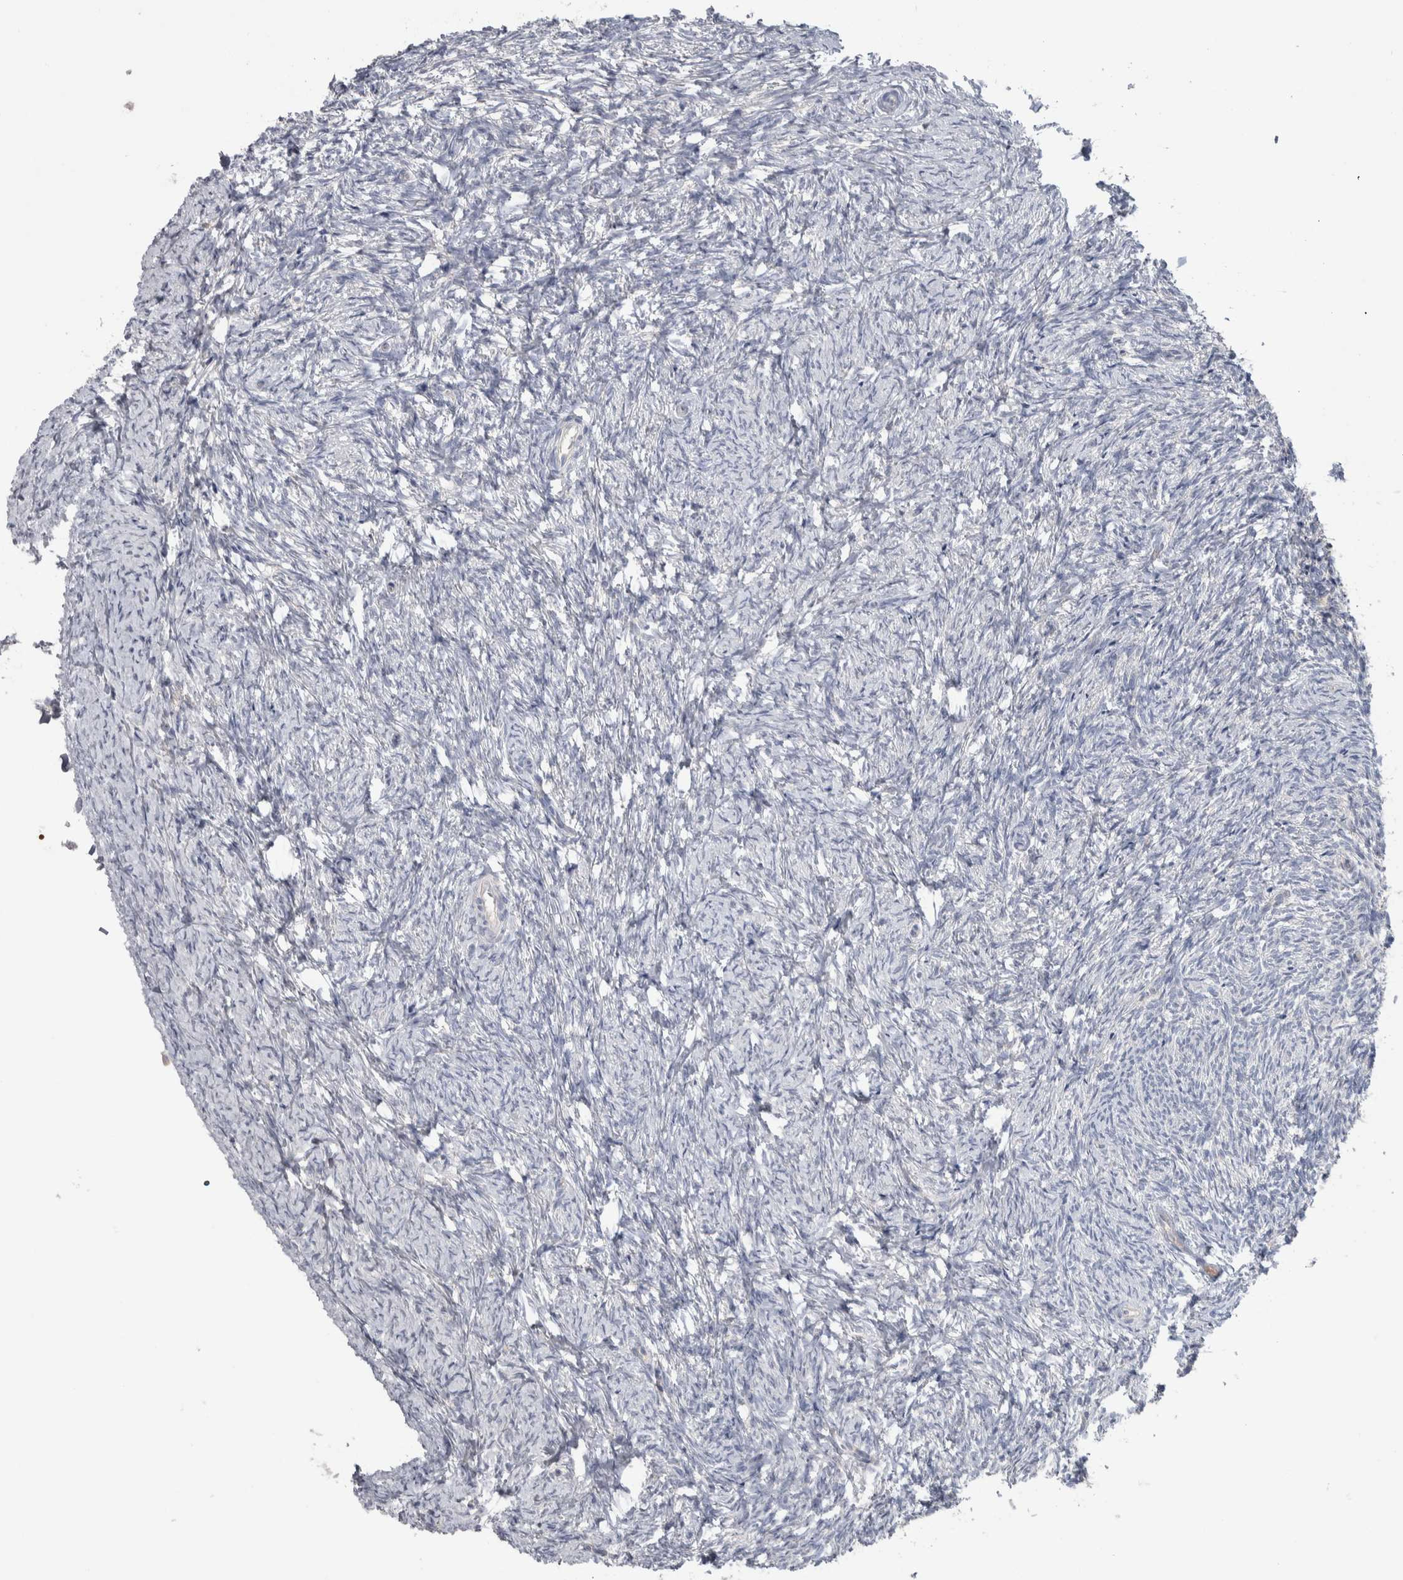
{"staining": {"intensity": "negative", "quantity": "none", "location": "none"}, "tissue": "ovary", "cell_type": "Follicle cells", "image_type": "normal", "snomed": [{"axis": "morphology", "description": "Normal tissue, NOS"}, {"axis": "topography", "description": "Ovary"}], "caption": "The histopathology image reveals no staining of follicle cells in normal ovary. Nuclei are stained in blue.", "gene": "GPHN", "patient": {"sex": "female", "age": 41}}